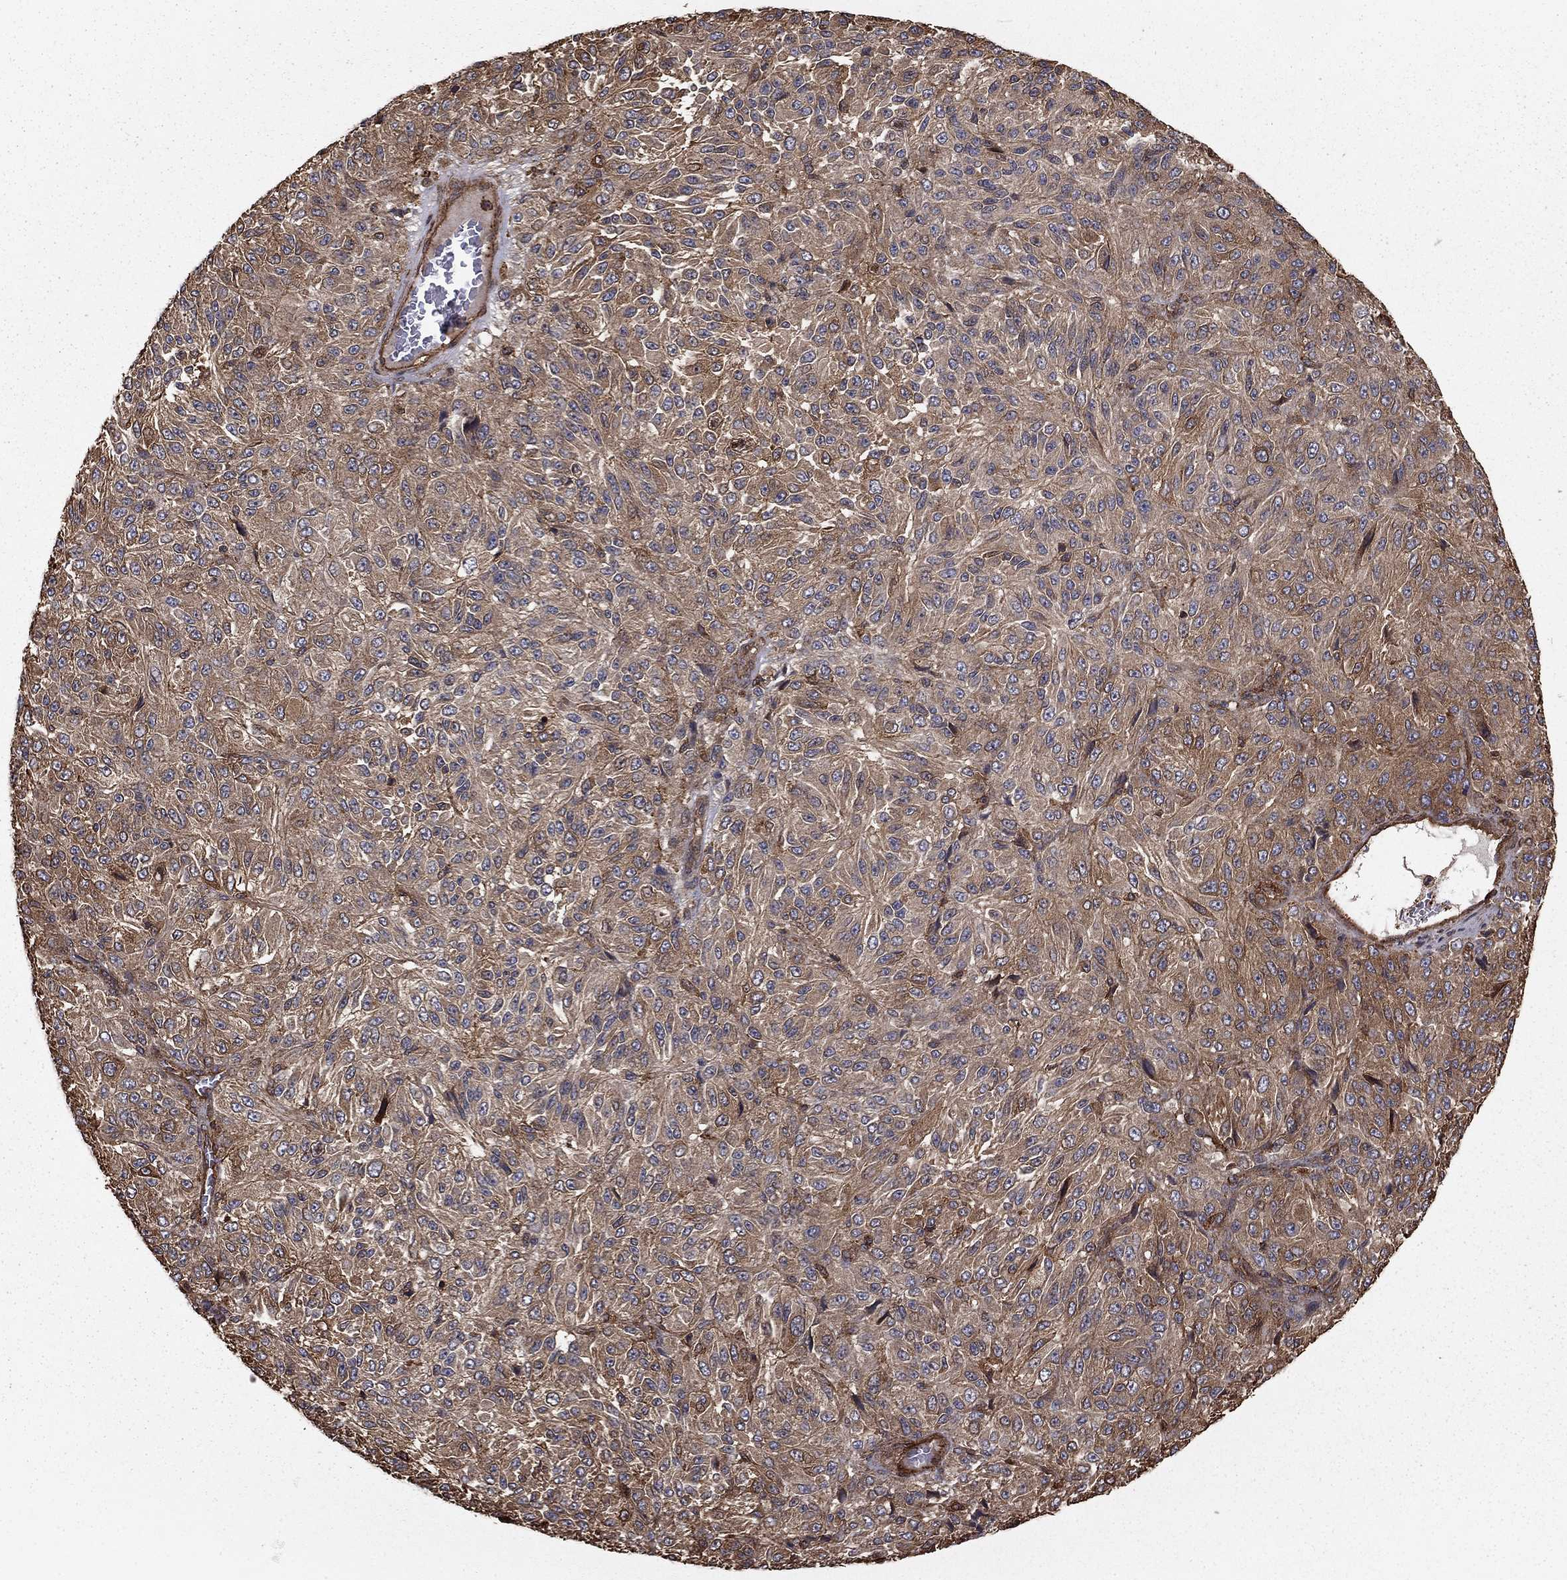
{"staining": {"intensity": "weak", "quantity": "<25%", "location": "cytoplasmic/membranous"}, "tissue": "melanoma", "cell_type": "Tumor cells", "image_type": "cancer", "snomed": [{"axis": "morphology", "description": "Malignant melanoma, Metastatic site"}, {"axis": "topography", "description": "Brain"}], "caption": "Immunohistochemistry image of malignant melanoma (metastatic site) stained for a protein (brown), which demonstrates no expression in tumor cells. (Brightfield microscopy of DAB immunohistochemistry at high magnification).", "gene": "HABP4", "patient": {"sex": "female", "age": 56}}